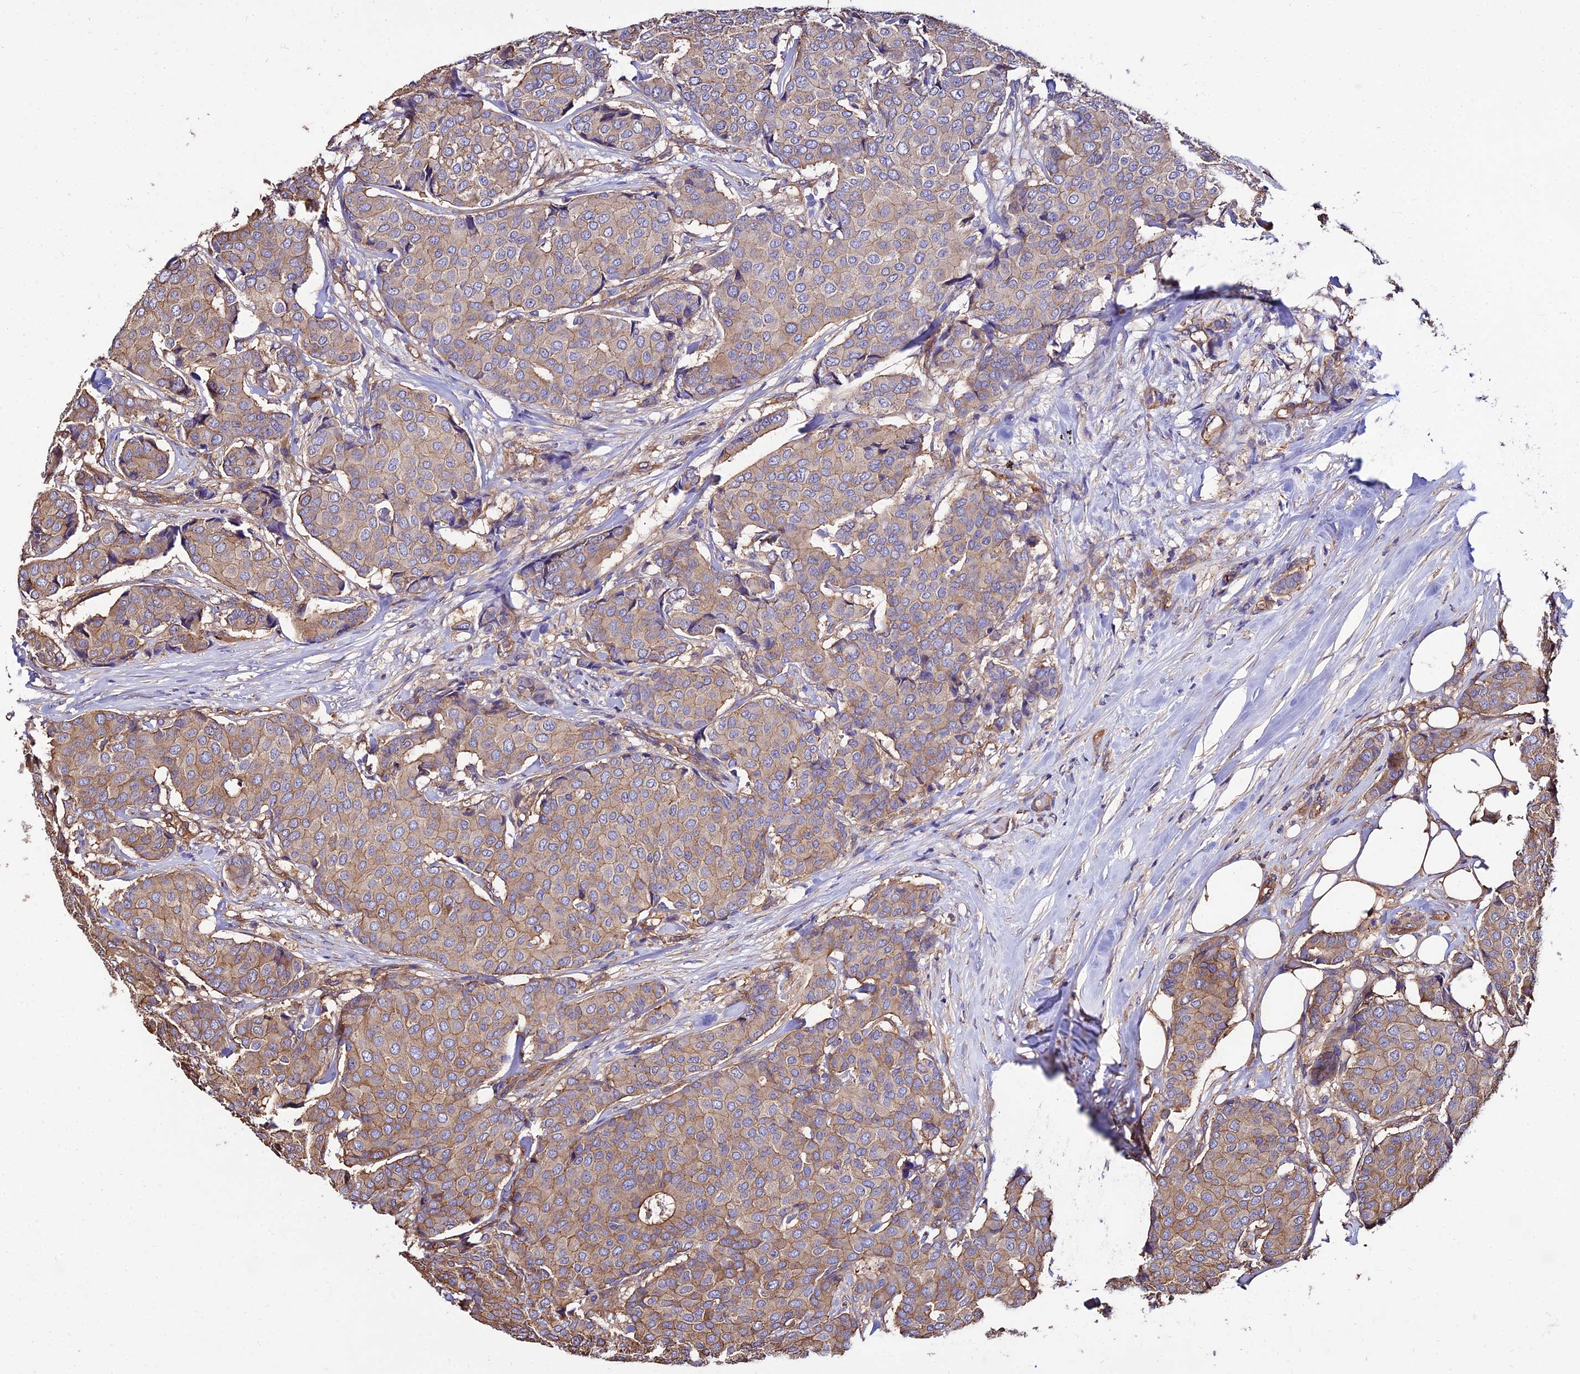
{"staining": {"intensity": "moderate", "quantity": ">75%", "location": "cytoplasmic/membranous"}, "tissue": "breast cancer", "cell_type": "Tumor cells", "image_type": "cancer", "snomed": [{"axis": "morphology", "description": "Duct carcinoma"}, {"axis": "topography", "description": "Breast"}], "caption": "High-magnification brightfield microscopy of breast cancer stained with DAB (3,3'-diaminobenzidine) (brown) and counterstained with hematoxylin (blue). tumor cells exhibit moderate cytoplasmic/membranous staining is seen in approximately>75% of cells.", "gene": "CALM2", "patient": {"sex": "female", "age": 75}}